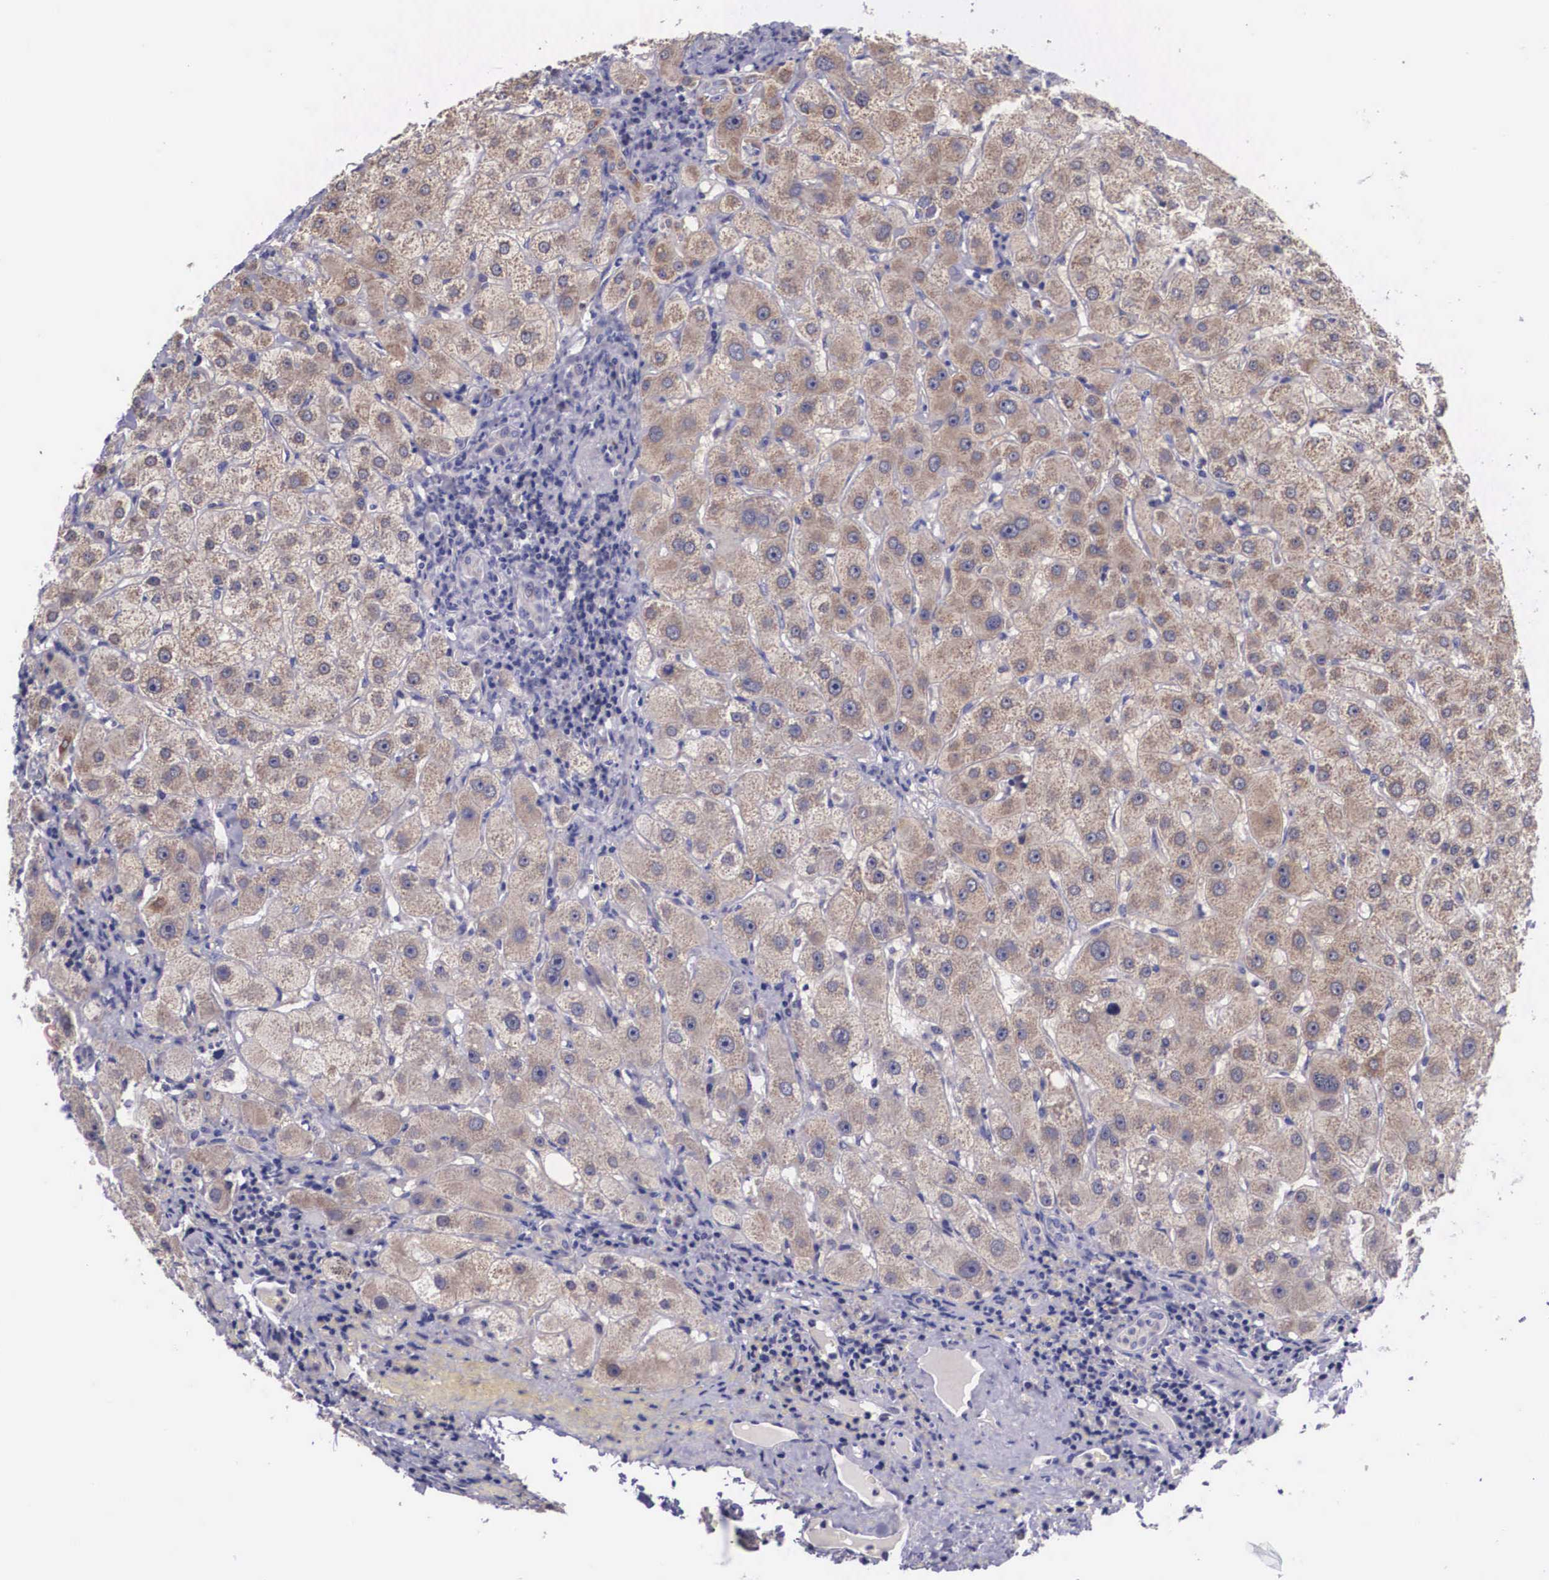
{"staining": {"intensity": "negative", "quantity": "none", "location": "none"}, "tissue": "liver", "cell_type": "Cholangiocytes", "image_type": "normal", "snomed": [{"axis": "morphology", "description": "Normal tissue, NOS"}, {"axis": "topography", "description": "Liver"}], "caption": "High power microscopy histopathology image of an IHC image of benign liver, revealing no significant staining in cholangiocytes.", "gene": "ARG2", "patient": {"sex": "female", "age": 79}}